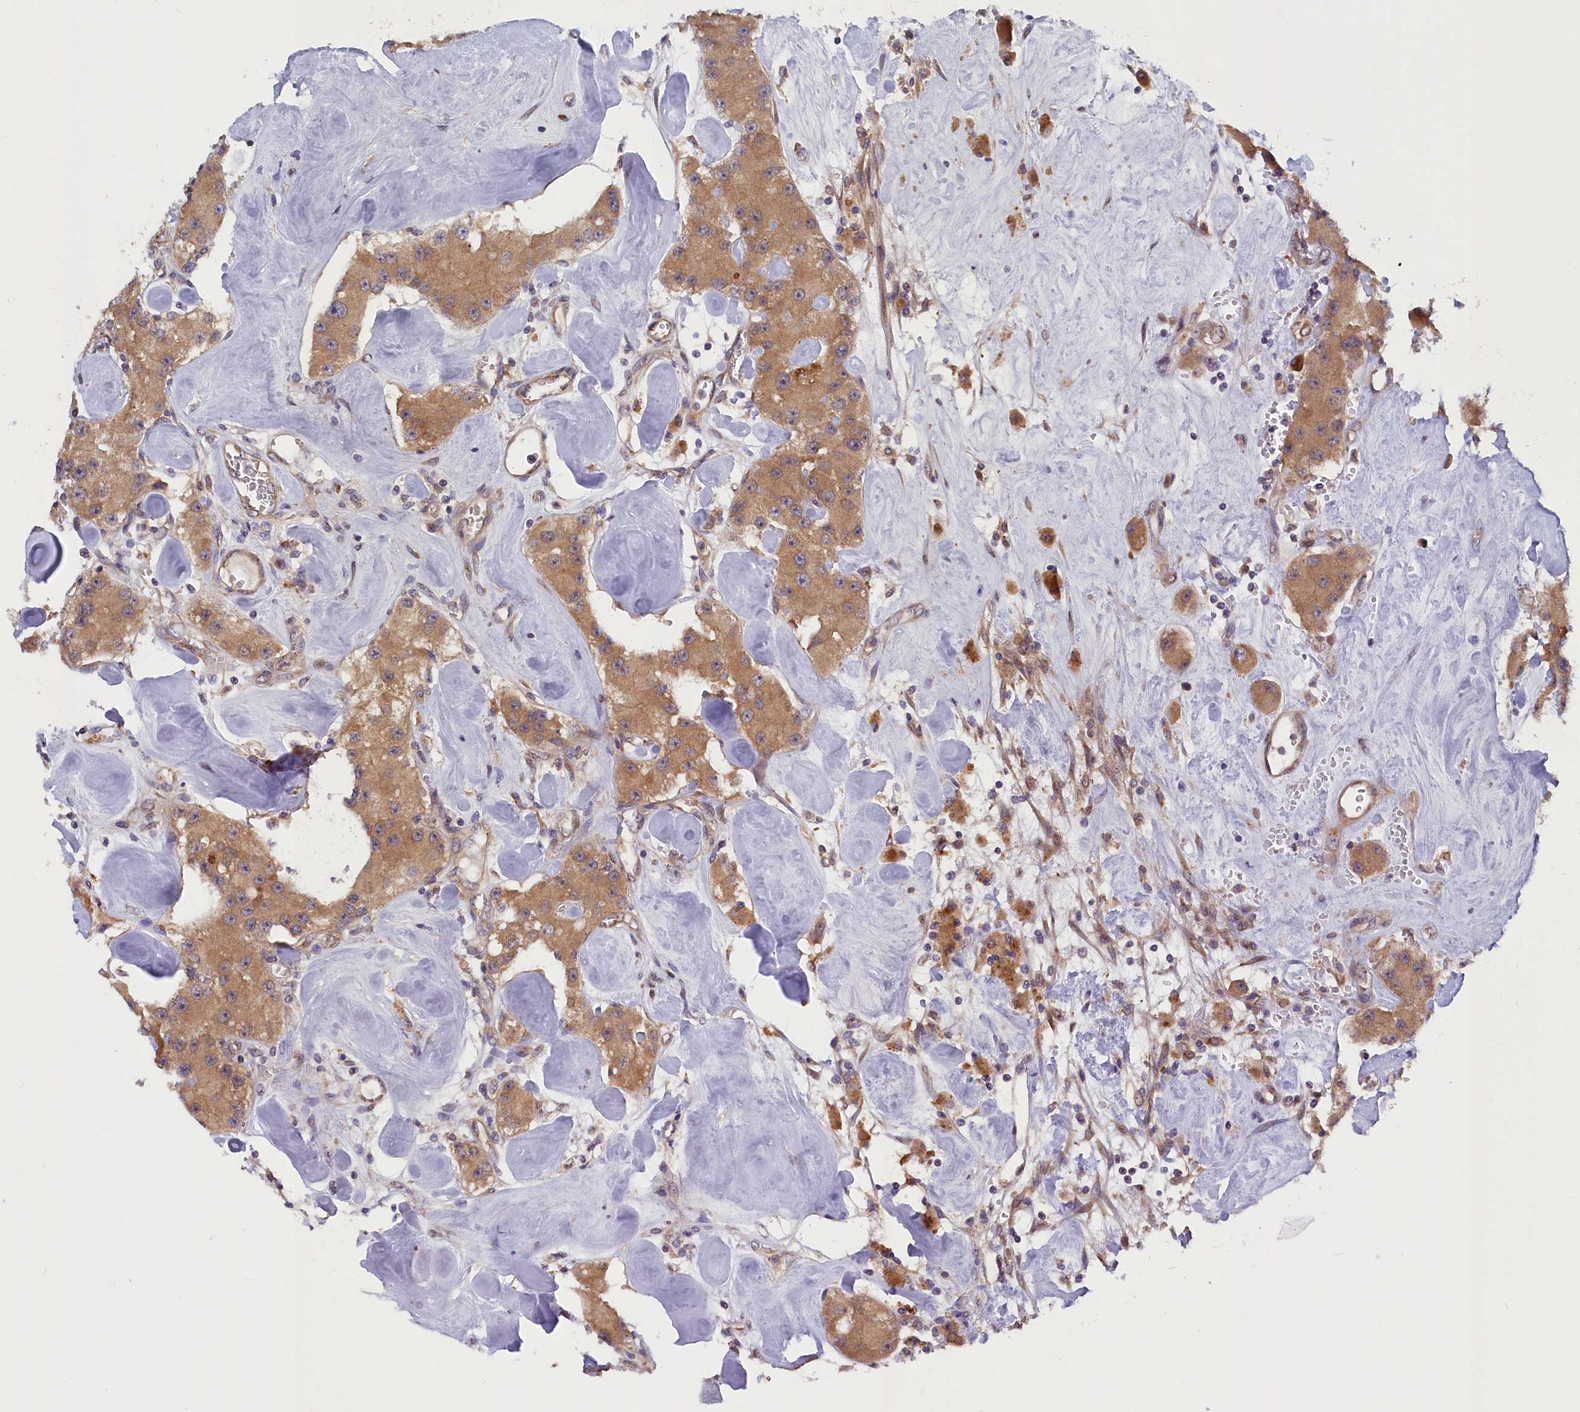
{"staining": {"intensity": "moderate", "quantity": ">75%", "location": "cytoplasmic/membranous"}, "tissue": "carcinoid", "cell_type": "Tumor cells", "image_type": "cancer", "snomed": [{"axis": "morphology", "description": "Carcinoid, malignant, NOS"}, {"axis": "topography", "description": "Pancreas"}], "caption": "Protein analysis of carcinoid (malignant) tissue reveals moderate cytoplasmic/membranous expression in approximately >75% of tumor cells. Using DAB (brown) and hematoxylin (blue) stains, captured at high magnification using brightfield microscopy.", "gene": "CCDC9B", "patient": {"sex": "male", "age": 41}}